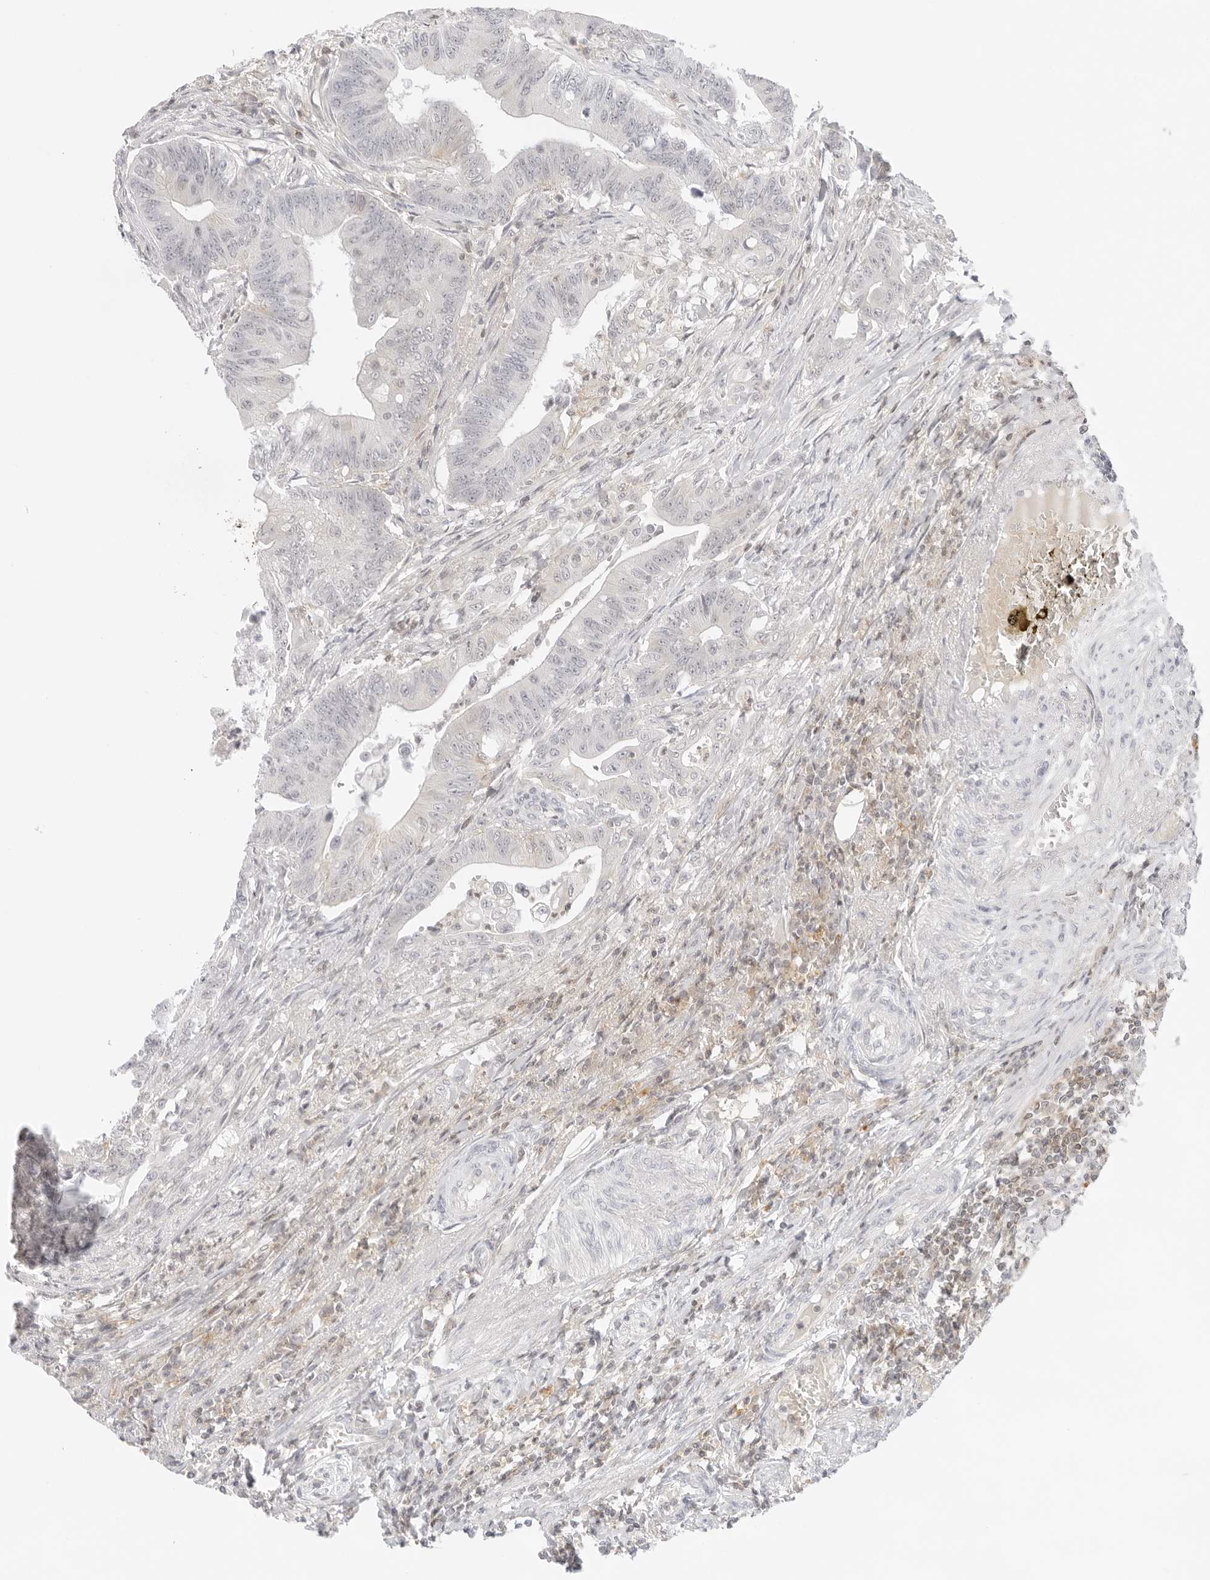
{"staining": {"intensity": "negative", "quantity": "none", "location": "none"}, "tissue": "colorectal cancer", "cell_type": "Tumor cells", "image_type": "cancer", "snomed": [{"axis": "morphology", "description": "Adenoma, NOS"}, {"axis": "morphology", "description": "Adenocarcinoma, NOS"}, {"axis": "topography", "description": "Colon"}], "caption": "Immunohistochemistry micrograph of neoplastic tissue: human colorectal cancer (adenocarcinoma) stained with DAB reveals no significant protein expression in tumor cells. (DAB (3,3'-diaminobenzidine) IHC with hematoxylin counter stain).", "gene": "TNFRSF14", "patient": {"sex": "male", "age": 79}}